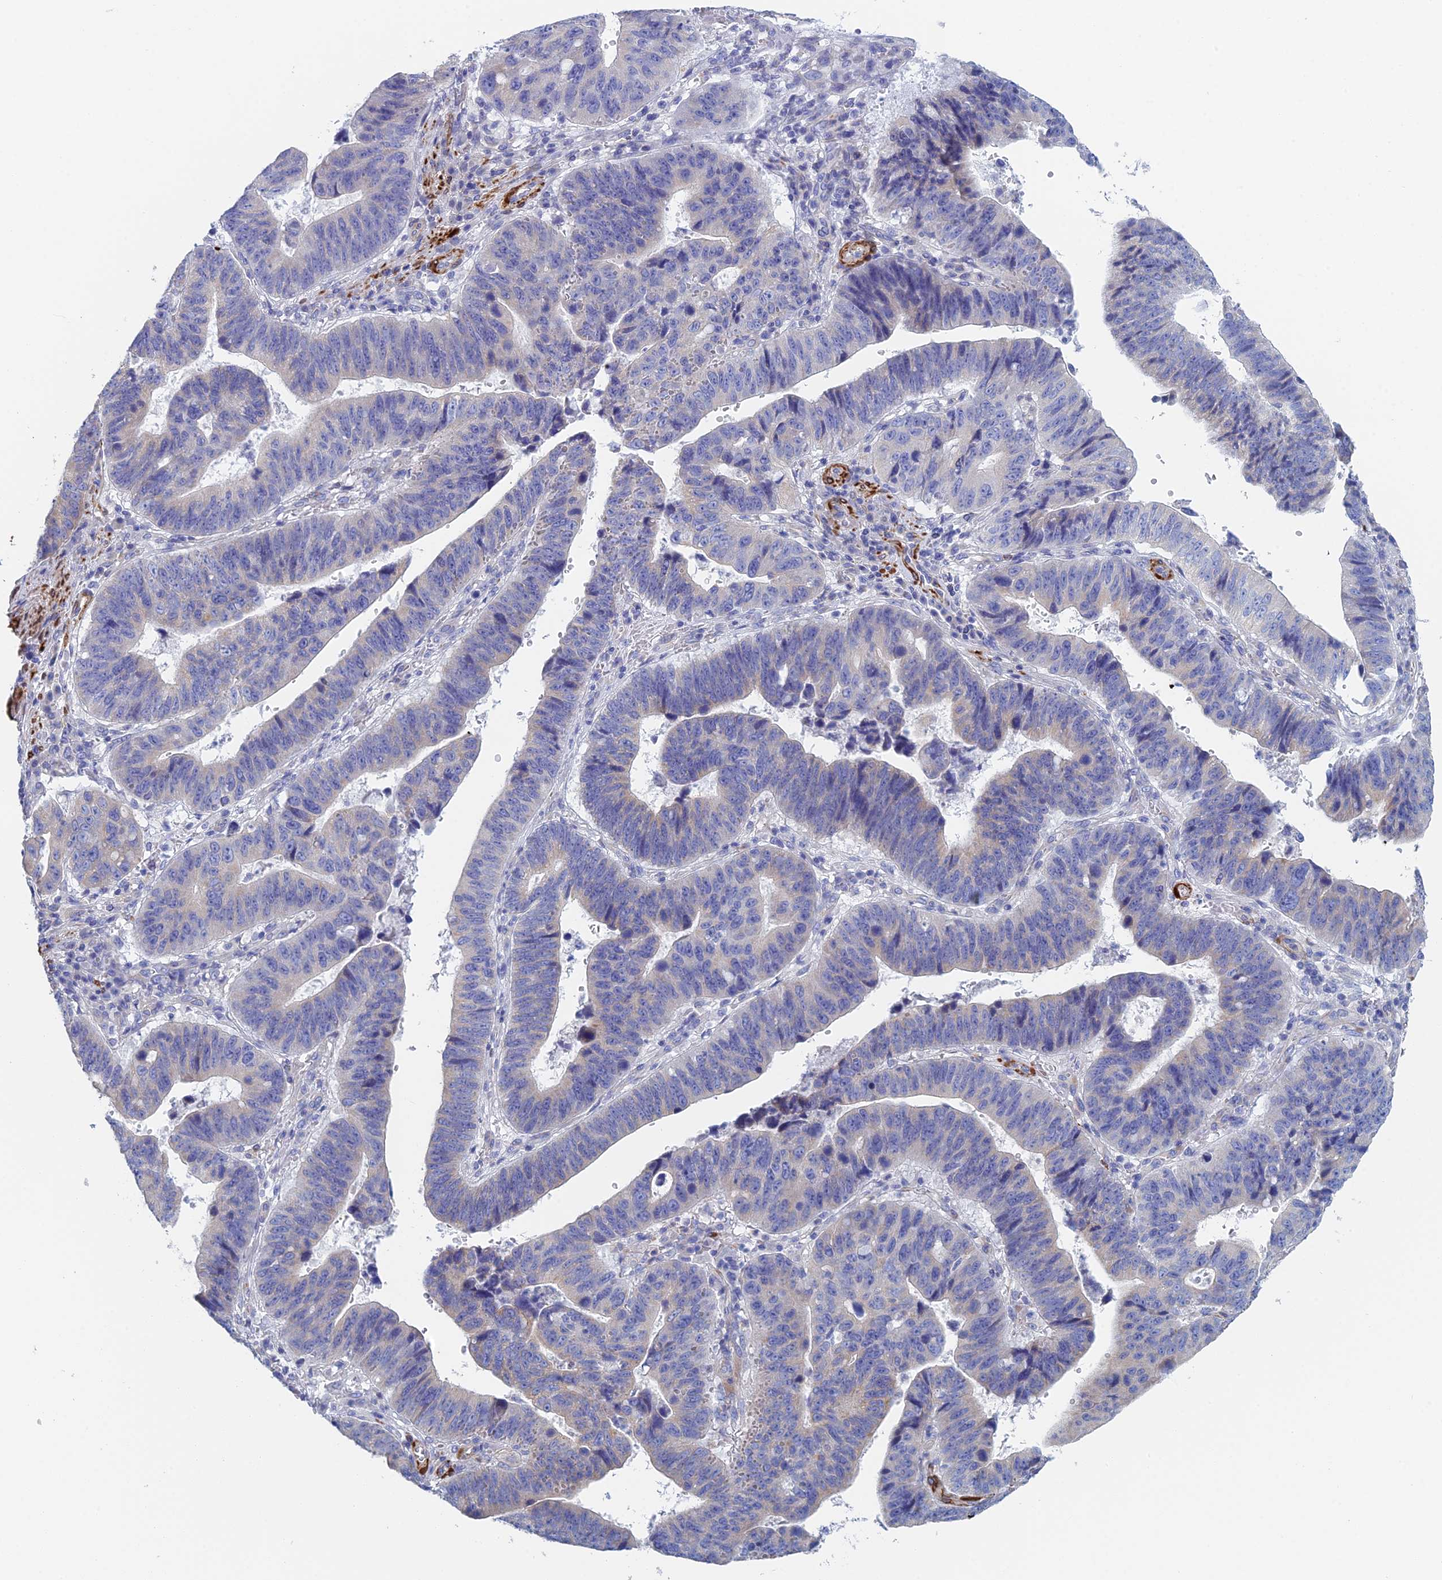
{"staining": {"intensity": "weak", "quantity": "<25%", "location": "cytoplasmic/membranous"}, "tissue": "stomach cancer", "cell_type": "Tumor cells", "image_type": "cancer", "snomed": [{"axis": "morphology", "description": "Adenocarcinoma, NOS"}, {"axis": "topography", "description": "Stomach"}], "caption": "DAB (3,3'-diaminobenzidine) immunohistochemical staining of adenocarcinoma (stomach) displays no significant positivity in tumor cells. Nuclei are stained in blue.", "gene": "PCDHA8", "patient": {"sex": "male", "age": 59}}